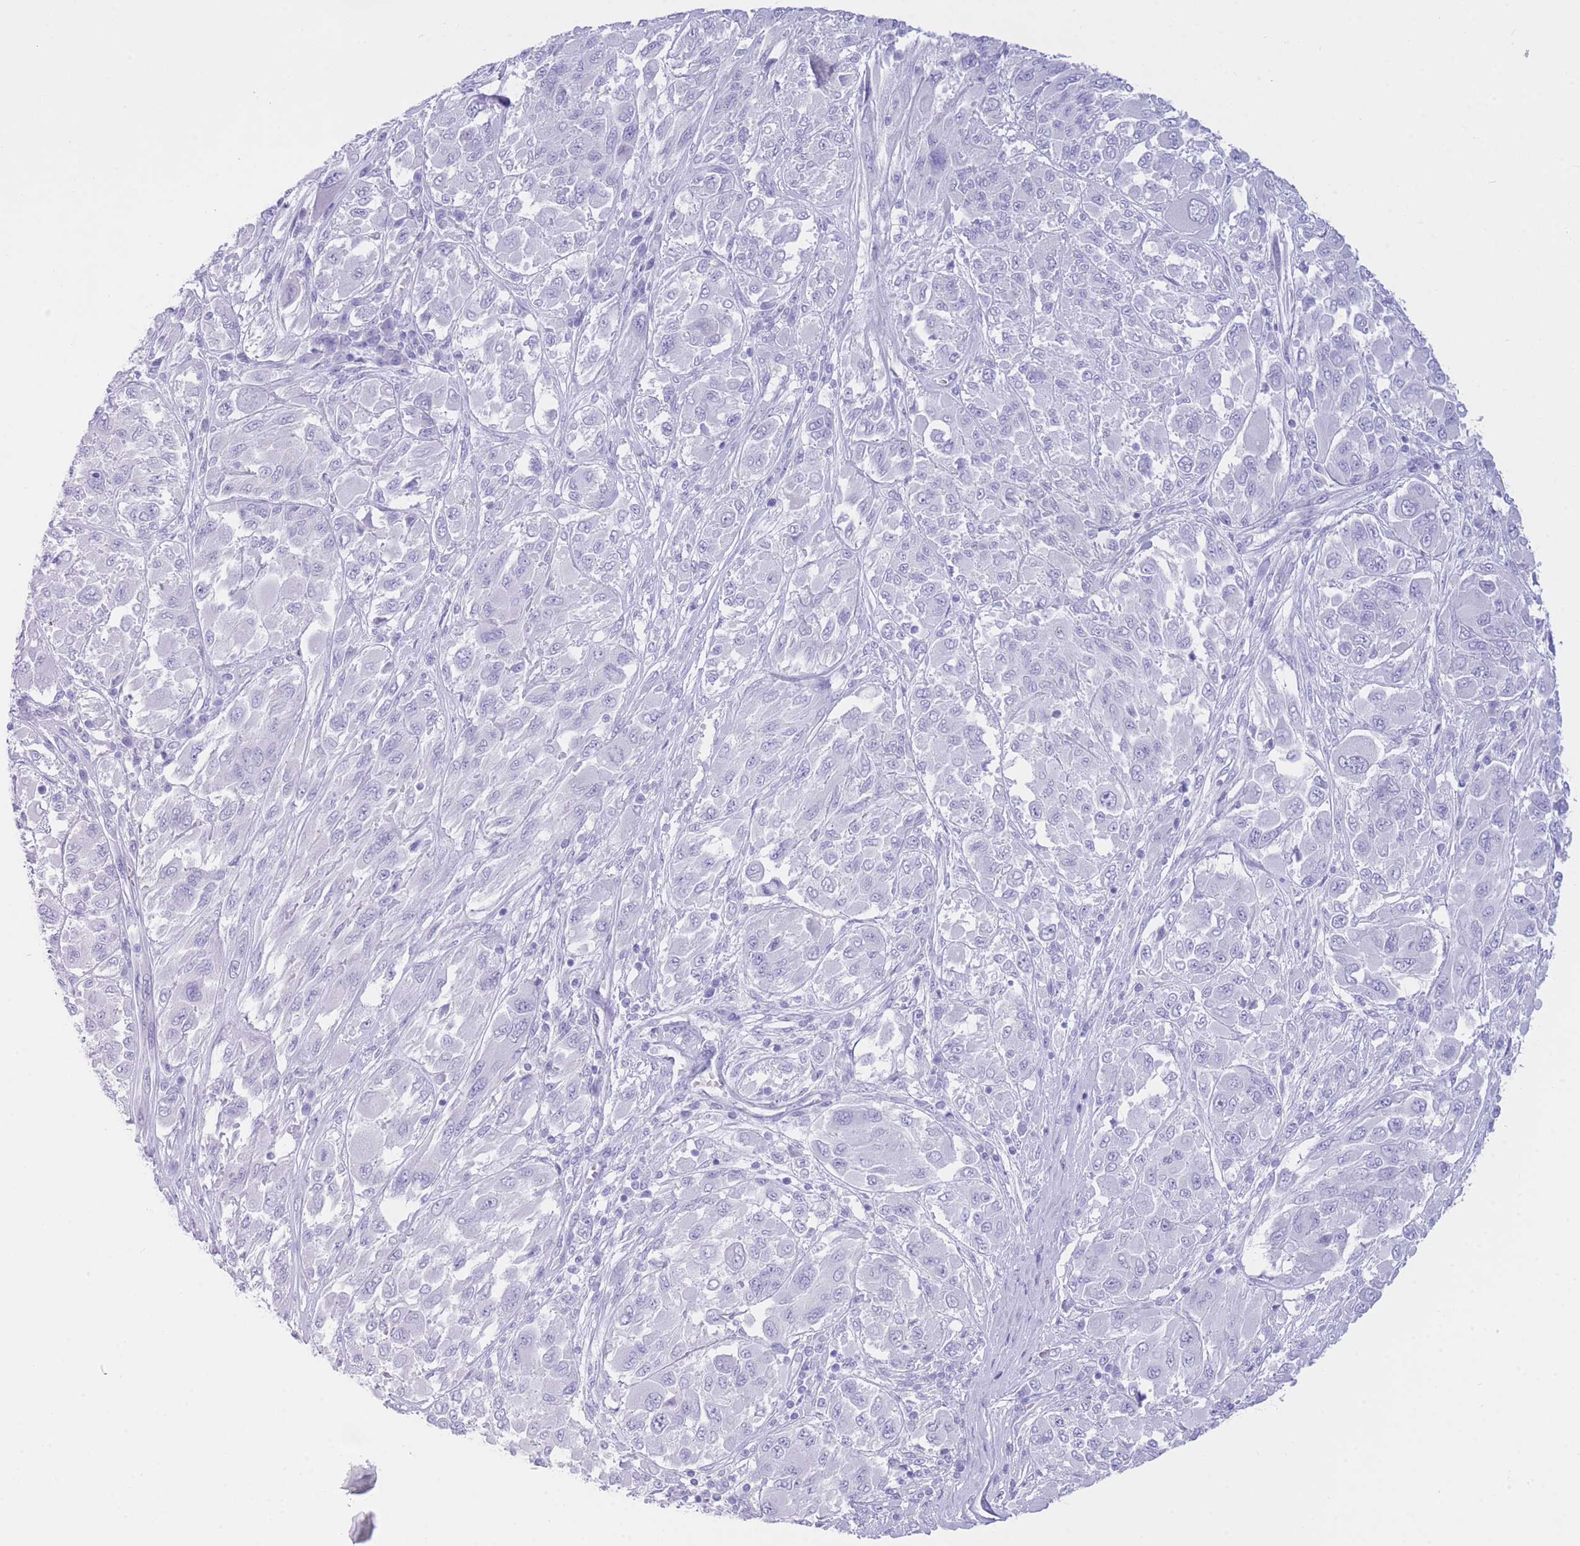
{"staining": {"intensity": "negative", "quantity": "none", "location": "none"}, "tissue": "melanoma", "cell_type": "Tumor cells", "image_type": "cancer", "snomed": [{"axis": "morphology", "description": "Malignant melanoma, NOS"}, {"axis": "topography", "description": "Skin"}], "caption": "Tumor cells show no significant protein positivity in melanoma.", "gene": "VWA8", "patient": {"sex": "female", "age": 91}}